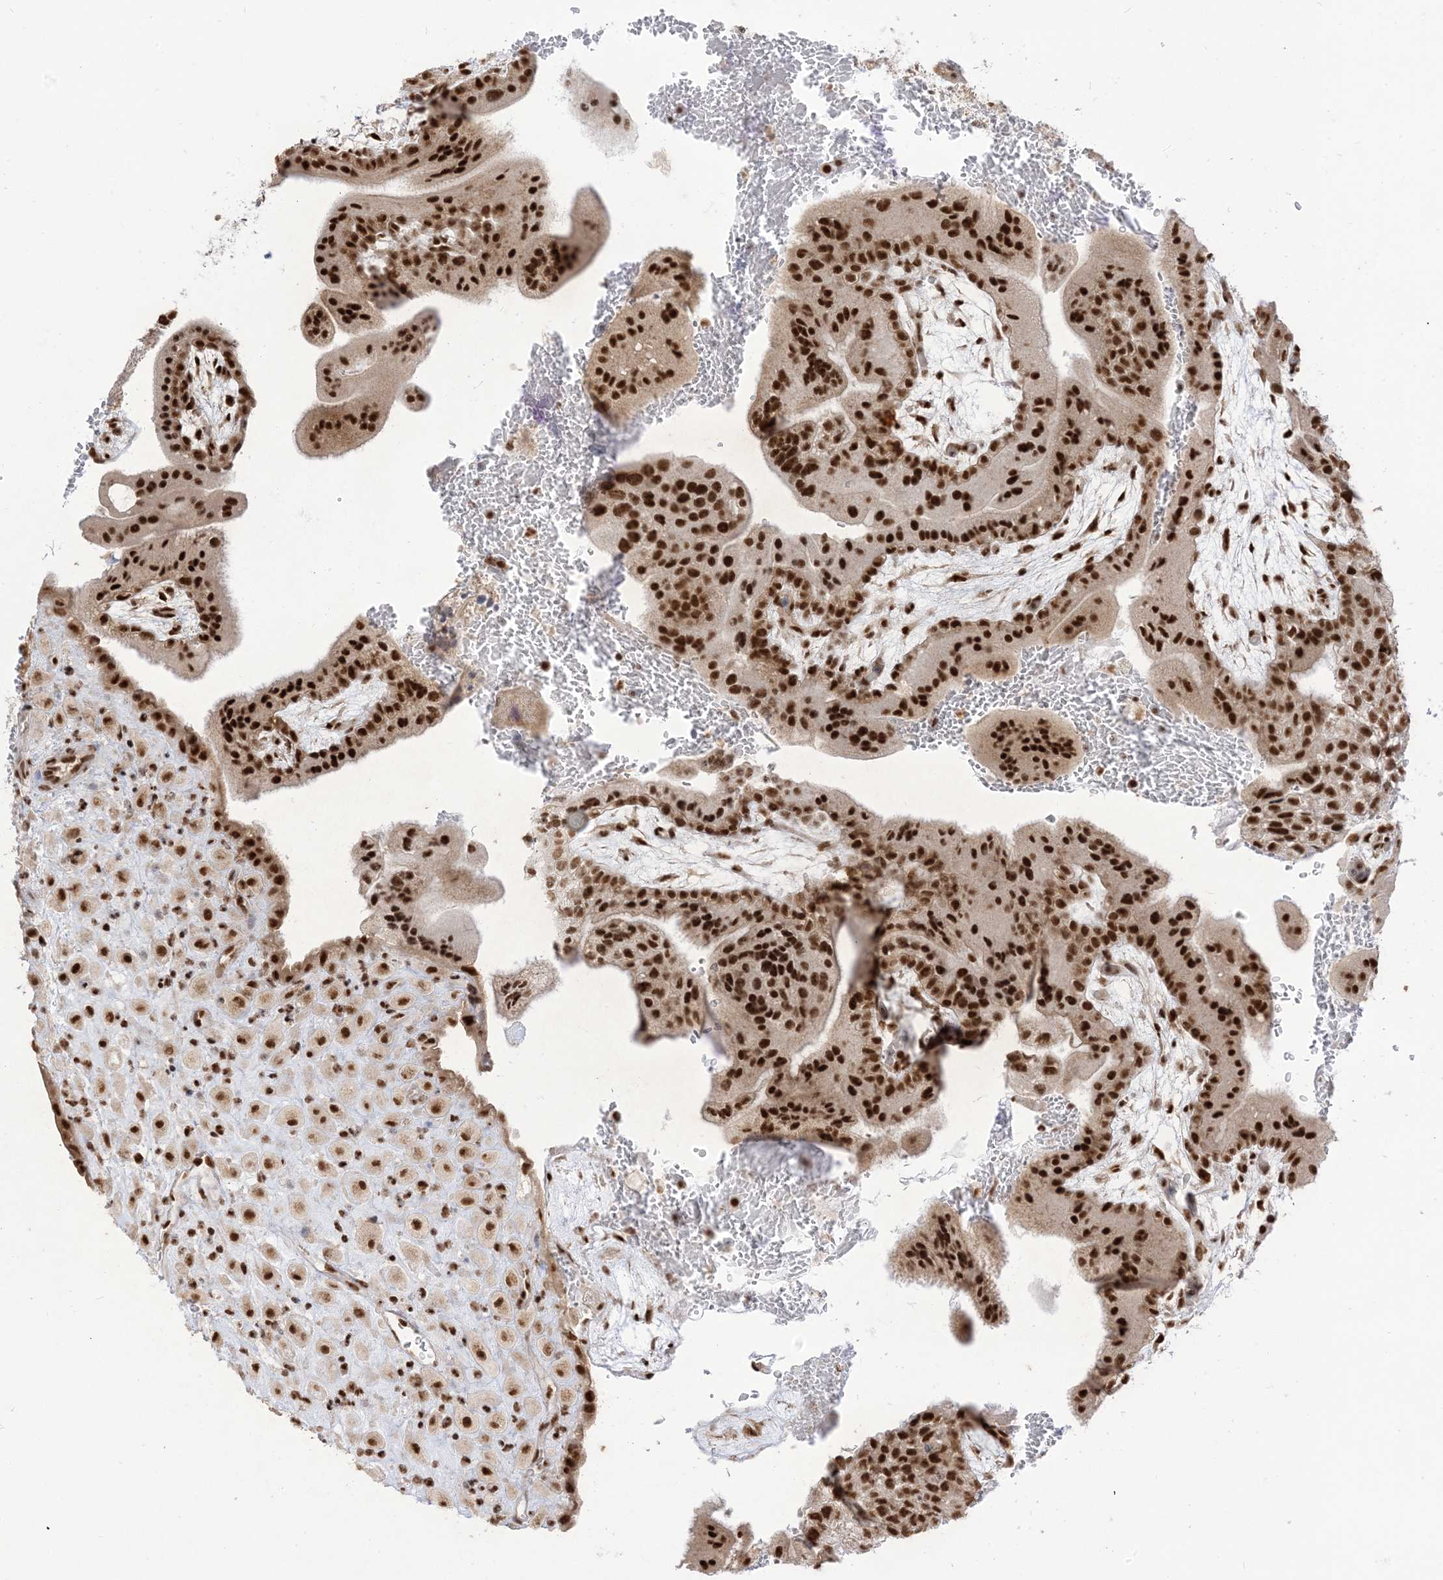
{"staining": {"intensity": "strong", "quantity": ">75%", "location": "cytoplasmic/membranous,nuclear"}, "tissue": "placenta", "cell_type": "Decidual cells", "image_type": "normal", "snomed": [{"axis": "morphology", "description": "Normal tissue, NOS"}, {"axis": "topography", "description": "Placenta"}], "caption": "Immunohistochemistry (DAB) staining of normal human placenta shows strong cytoplasmic/membranous,nuclear protein expression in approximately >75% of decidual cells. (DAB IHC, brown staining for protein, blue staining for nuclei).", "gene": "ARGLU1", "patient": {"sex": "female", "age": 35}}